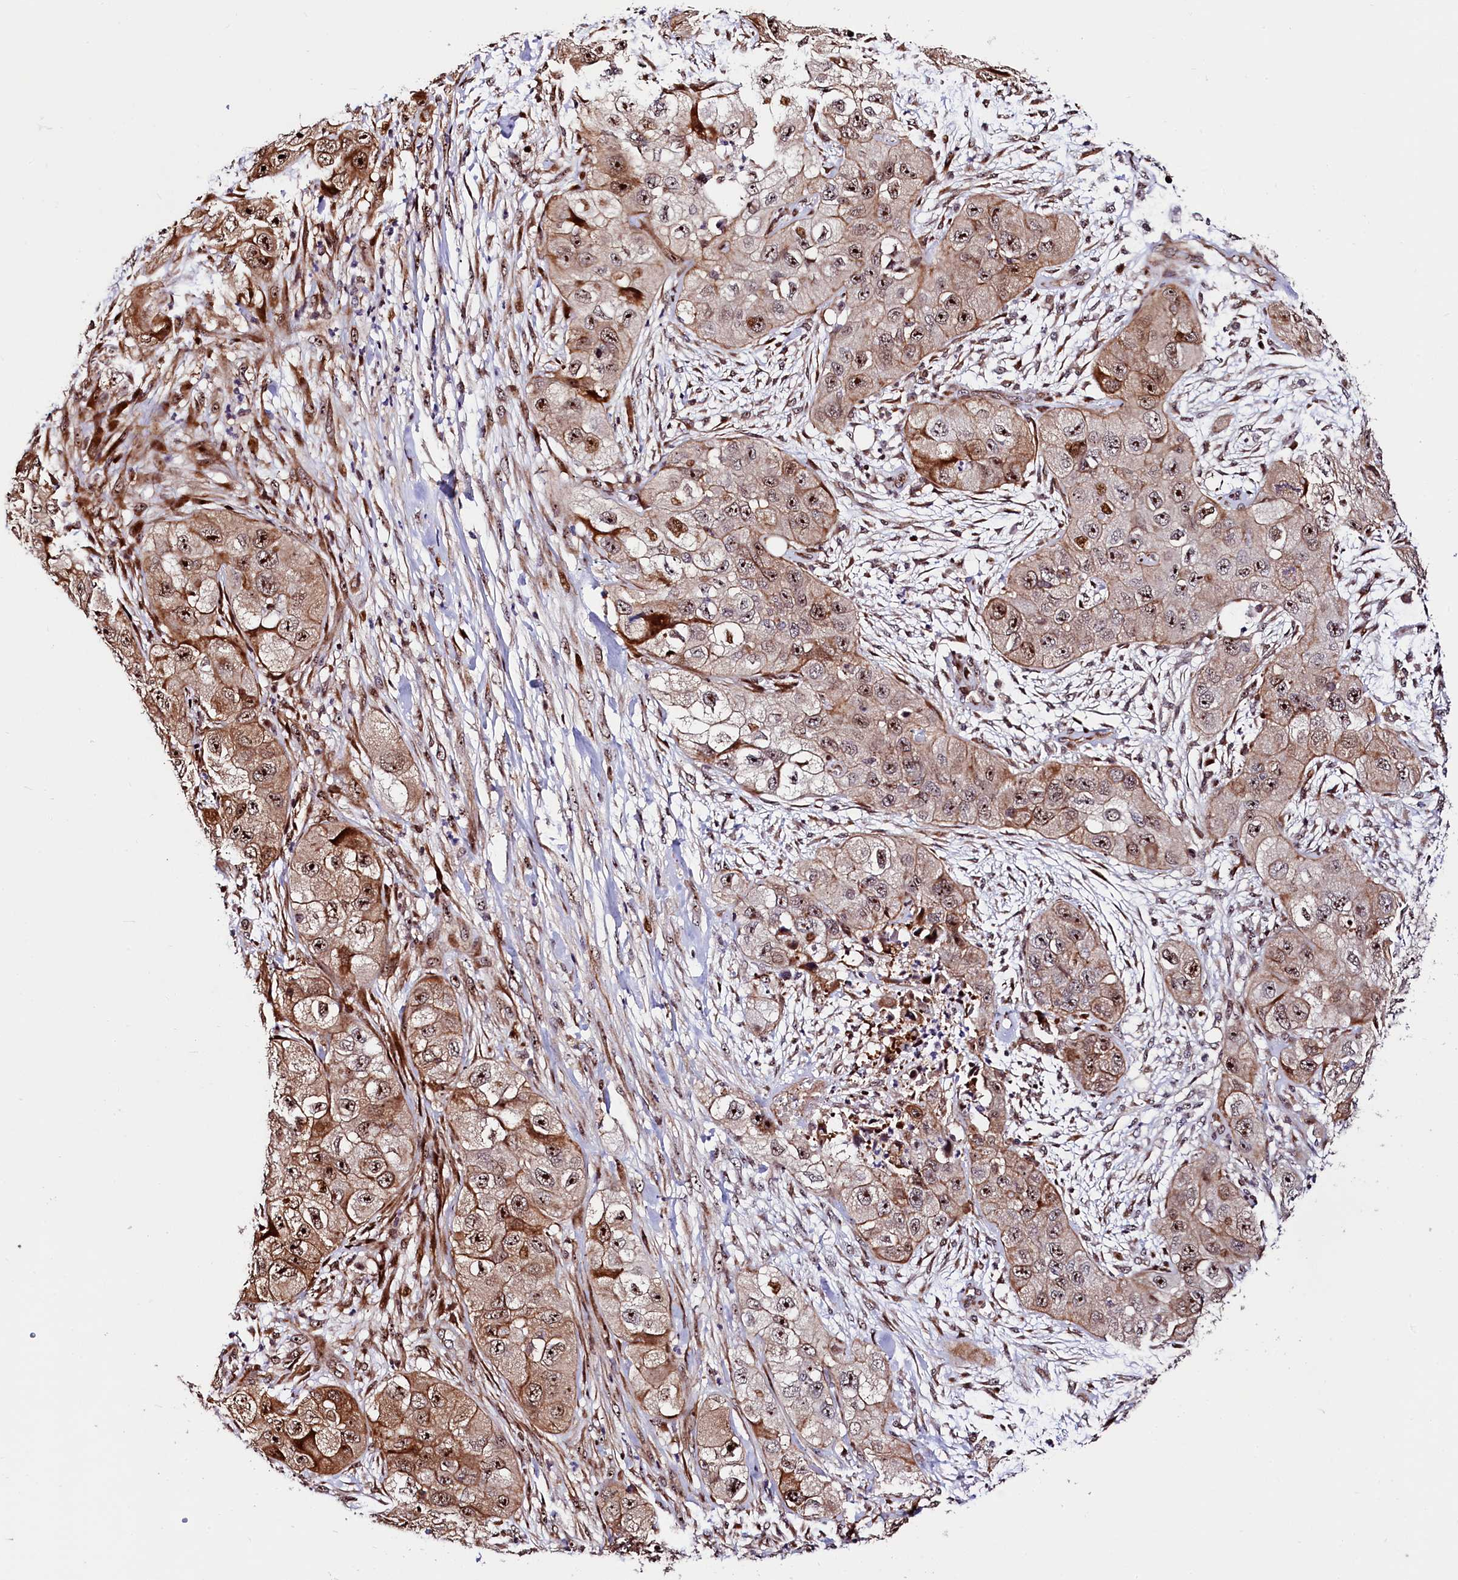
{"staining": {"intensity": "moderate", "quantity": ">75%", "location": "cytoplasmic/membranous,nuclear"}, "tissue": "skin cancer", "cell_type": "Tumor cells", "image_type": "cancer", "snomed": [{"axis": "morphology", "description": "Squamous cell carcinoma, NOS"}, {"axis": "topography", "description": "Skin"}, {"axis": "topography", "description": "Subcutis"}], "caption": "Protein staining of skin squamous cell carcinoma tissue demonstrates moderate cytoplasmic/membranous and nuclear expression in about >75% of tumor cells. The staining was performed using DAB, with brown indicating positive protein expression. Nuclei are stained blue with hematoxylin.", "gene": "TRMT112", "patient": {"sex": "male", "age": 73}}